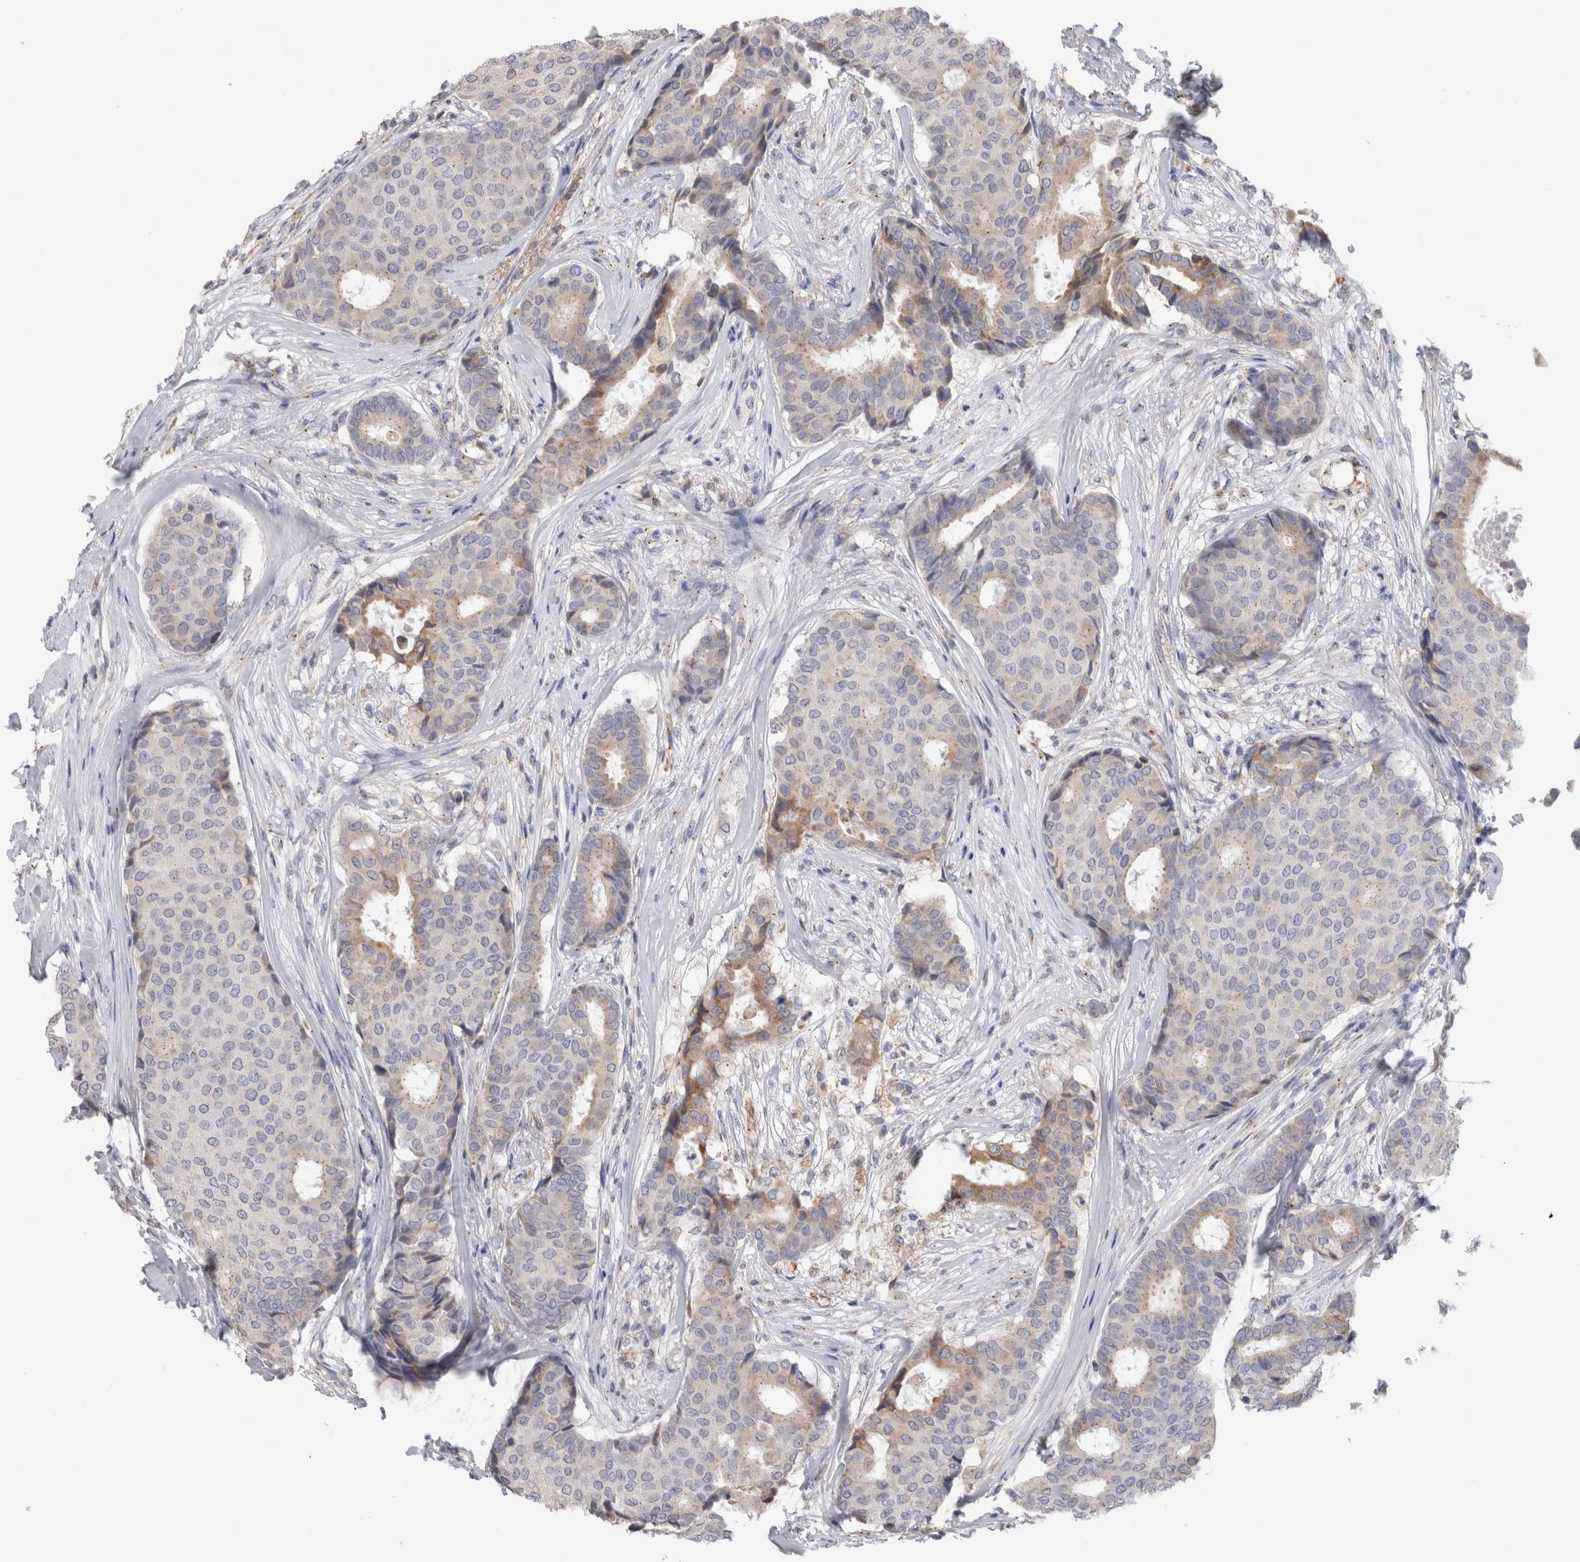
{"staining": {"intensity": "weak", "quantity": "<25%", "location": "cytoplasmic/membranous"}, "tissue": "breast cancer", "cell_type": "Tumor cells", "image_type": "cancer", "snomed": [{"axis": "morphology", "description": "Duct carcinoma"}, {"axis": "topography", "description": "Breast"}], "caption": "Human breast cancer (intraductal carcinoma) stained for a protein using immunohistochemistry (IHC) demonstrates no expression in tumor cells.", "gene": "ZNF341", "patient": {"sex": "female", "age": 75}}